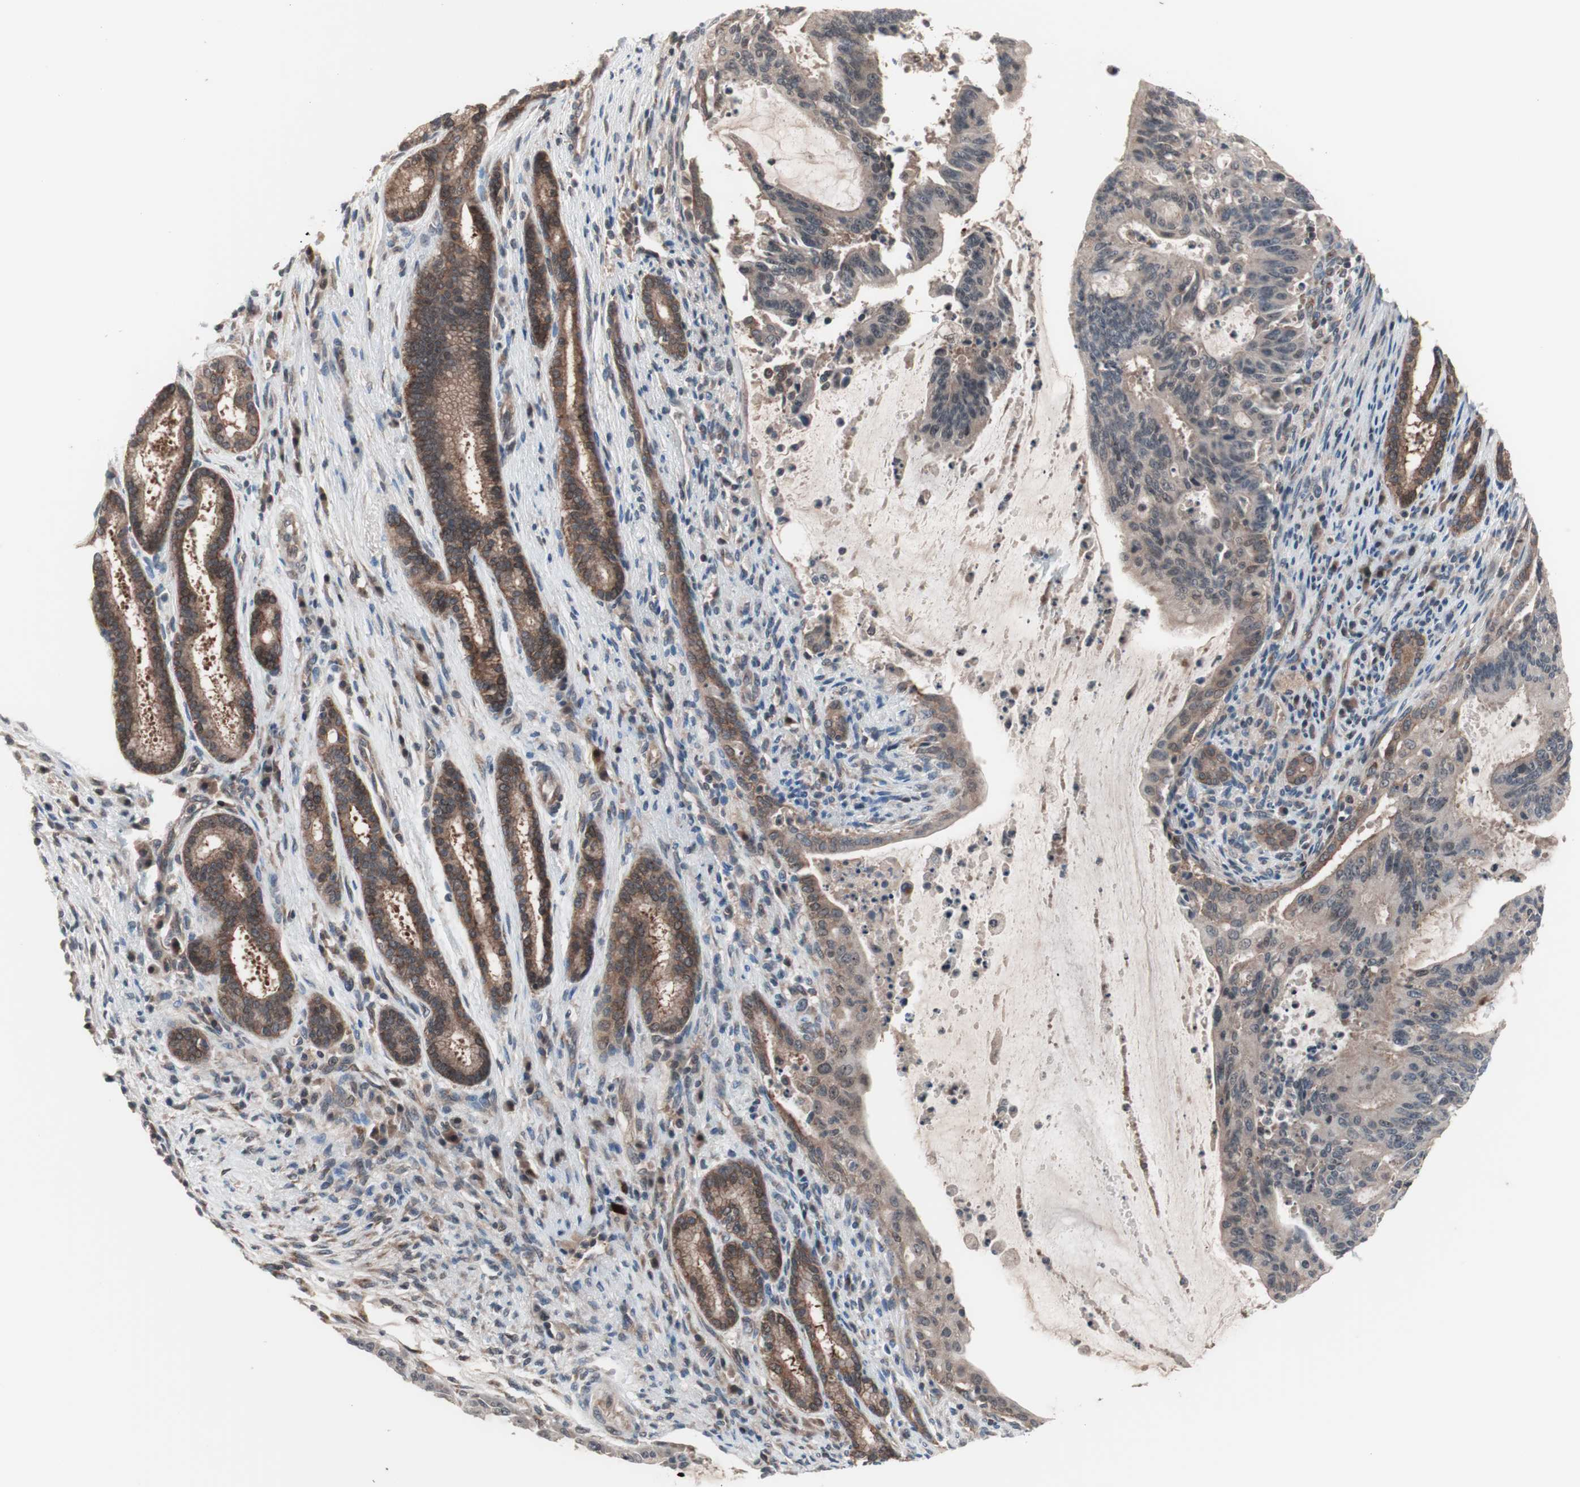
{"staining": {"intensity": "weak", "quantity": "25%-75%", "location": "cytoplasmic/membranous"}, "tissue": "liver cancer", "cell_type": "Tumor cells", "image_type": "cancer", "snomed": [{"axis": "morphology", "description": "Cholangiocarcinoma"}, {"axis": "topography", "description": "Liver"}], "caption": "A high-resolution photomicrograph shows immunohistochemistry (IHC) staining of cholangiocarcinoma (liver), which demonstrates weak cytoplasmic/membranous expression in approximately 25%-75% of tumor cells.", "gene": "IRS1", "patient": {"sex": "female", "age": 73}}